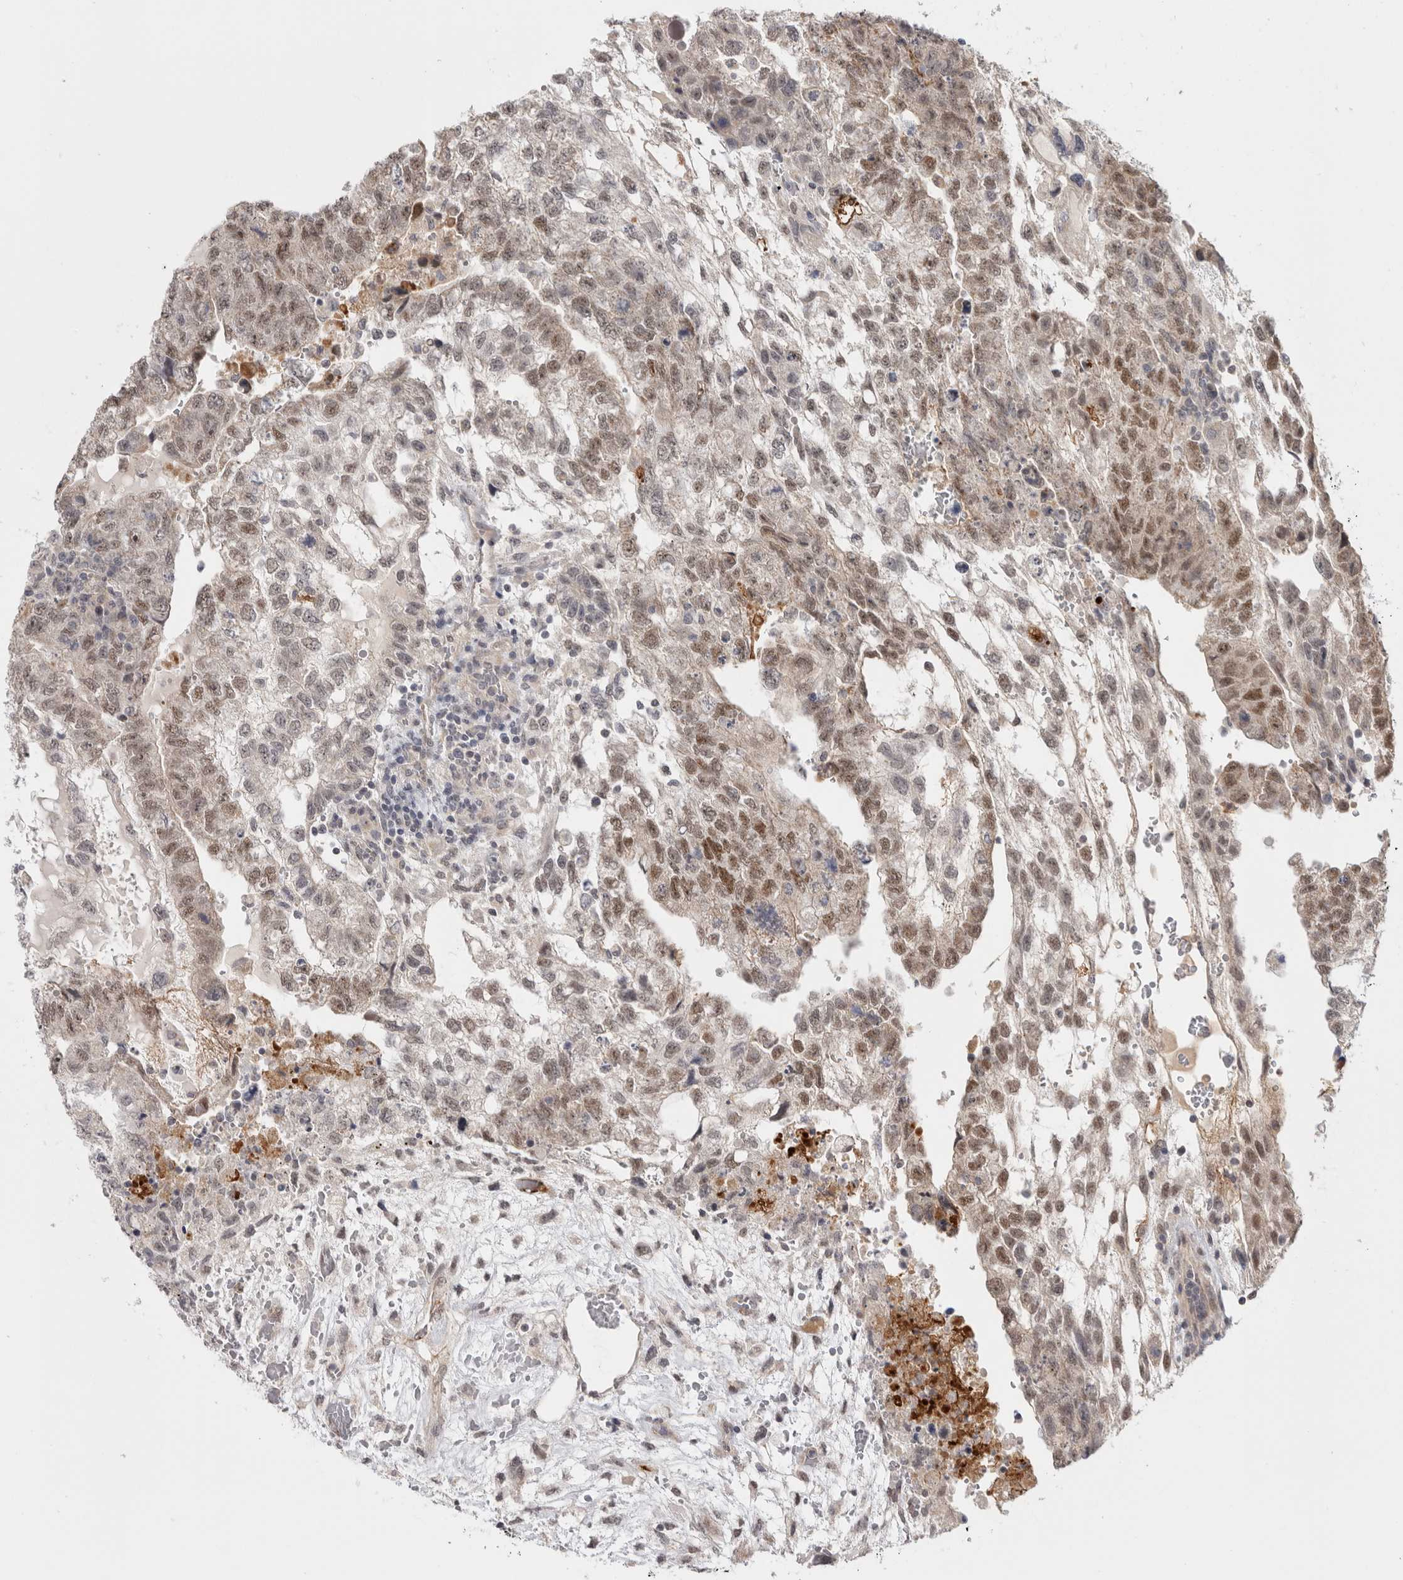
{"staining": {"intensity": "moderate", "quantity": "25%-75%", "location": "cytoplasmic/membranous,nuclear"}, "tissue": "testis cancer", "cell_type": "Tumor cells", "image_type": "cancer", "snomed": [{"axis": "morphology", "description": "Carcinoma, Embryonal, NOS"}, {"axis": "topography", "description": "Testis"}], "caption": "DAB (3,3'-diaminobenzidine) immunohistochemical staining of human testis cancer (embryonal carcinoma) demonstrates moderate cytoplasmic/membranous and nuclear protein positivity in about 25%-75% of tumor cells. The staining was performed using DAB, with brown indicating positive protein expression. Nuclei are stained blue with hematoxylin.", "gene": "ZNF318", "patient": {"sex": "male", "age": 36}}